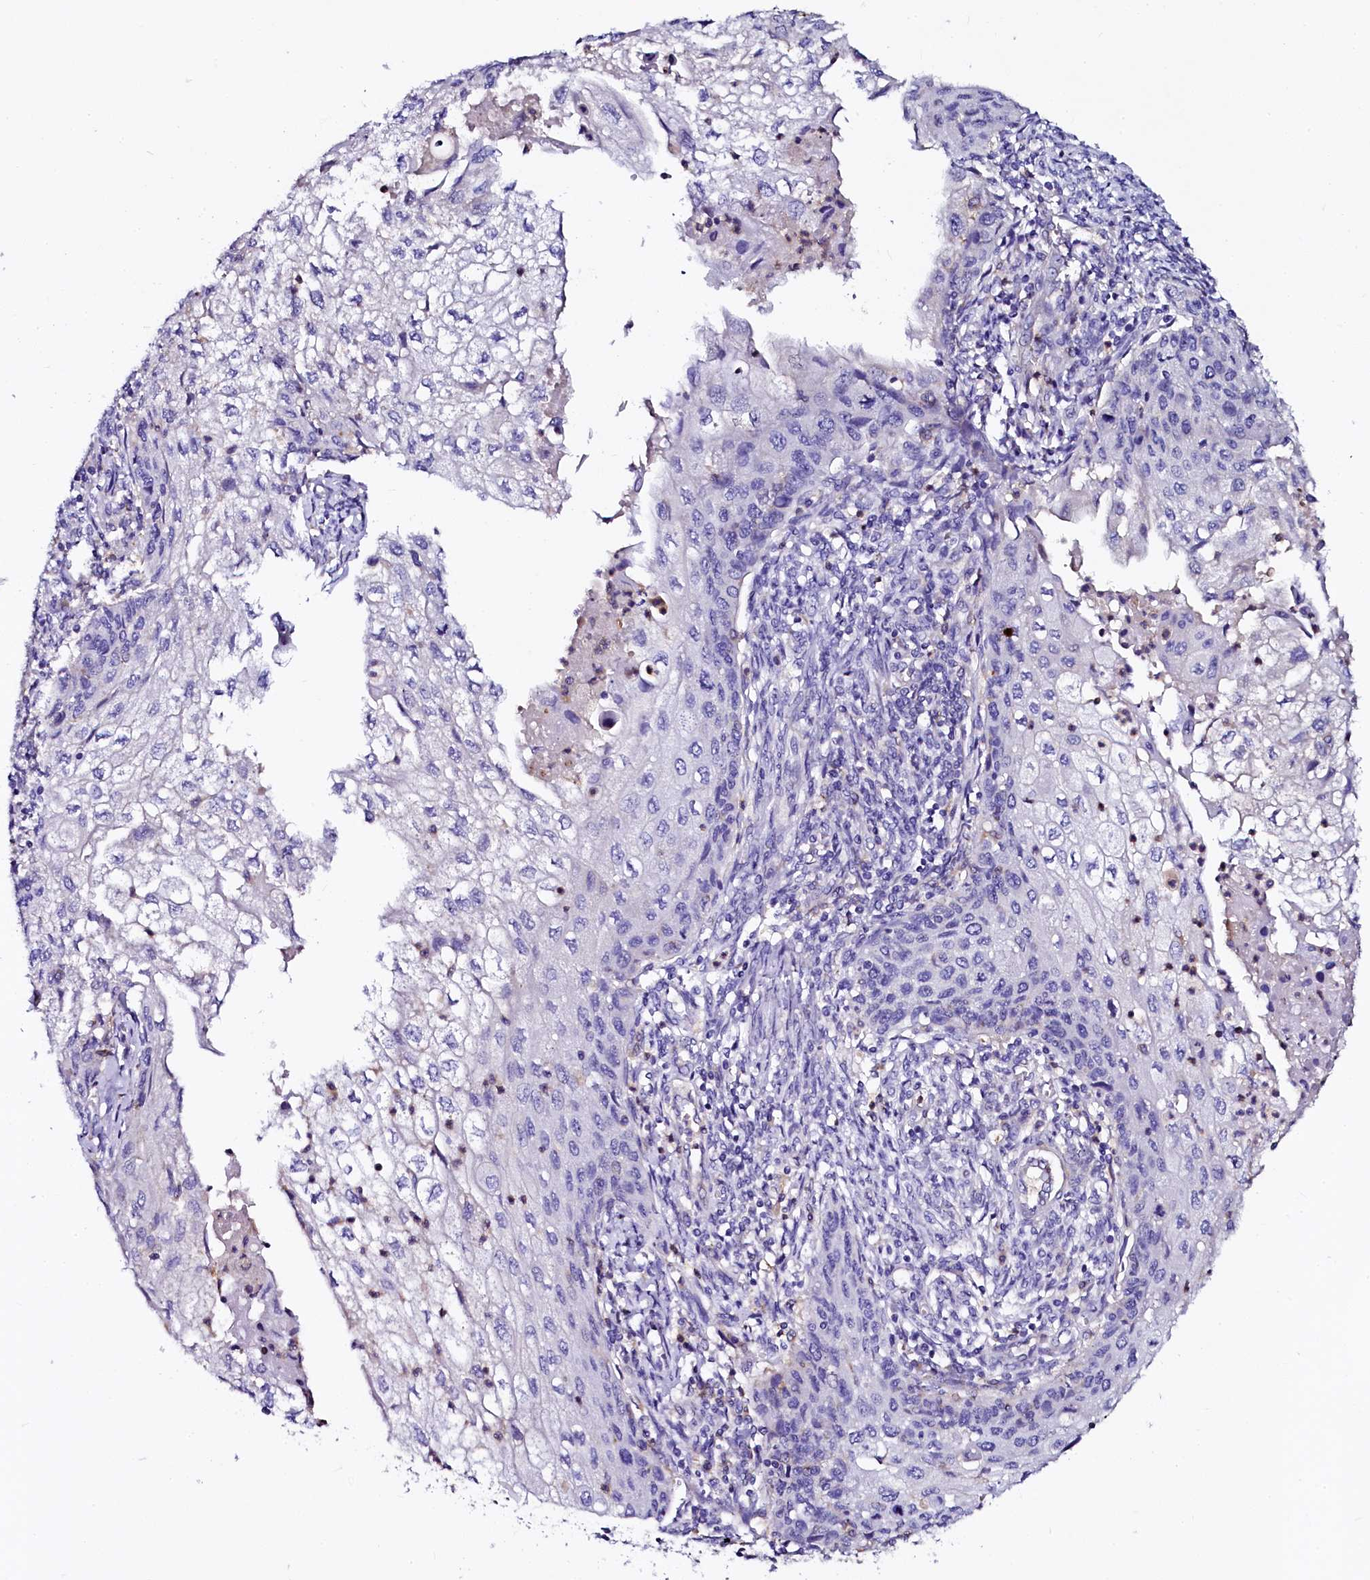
{"staining": {"intensity": "negative", "quantity": "none", "location": "none"}, "tissue": "cervical cancer", "cell_type": "Tumor cells", "image_type": "cancer", "snomed": [{"axis": "morphology", "description": "Squamous cell carcinoma, NOS"}, {"axis": "topography", "description": "Cervix"}], "caption": "This is a micrograph of immunohistochemistry (IHC) staining of cervical squamous cell carcinoma, which shows no positivity in tumor cells. (Brightfield microscopy of DAB (3,3'-diaminobenzidine) immunohistochemistry at high magnification).", "gene": "OTOL1", "patient": {"sex": "female", "age": 67}}